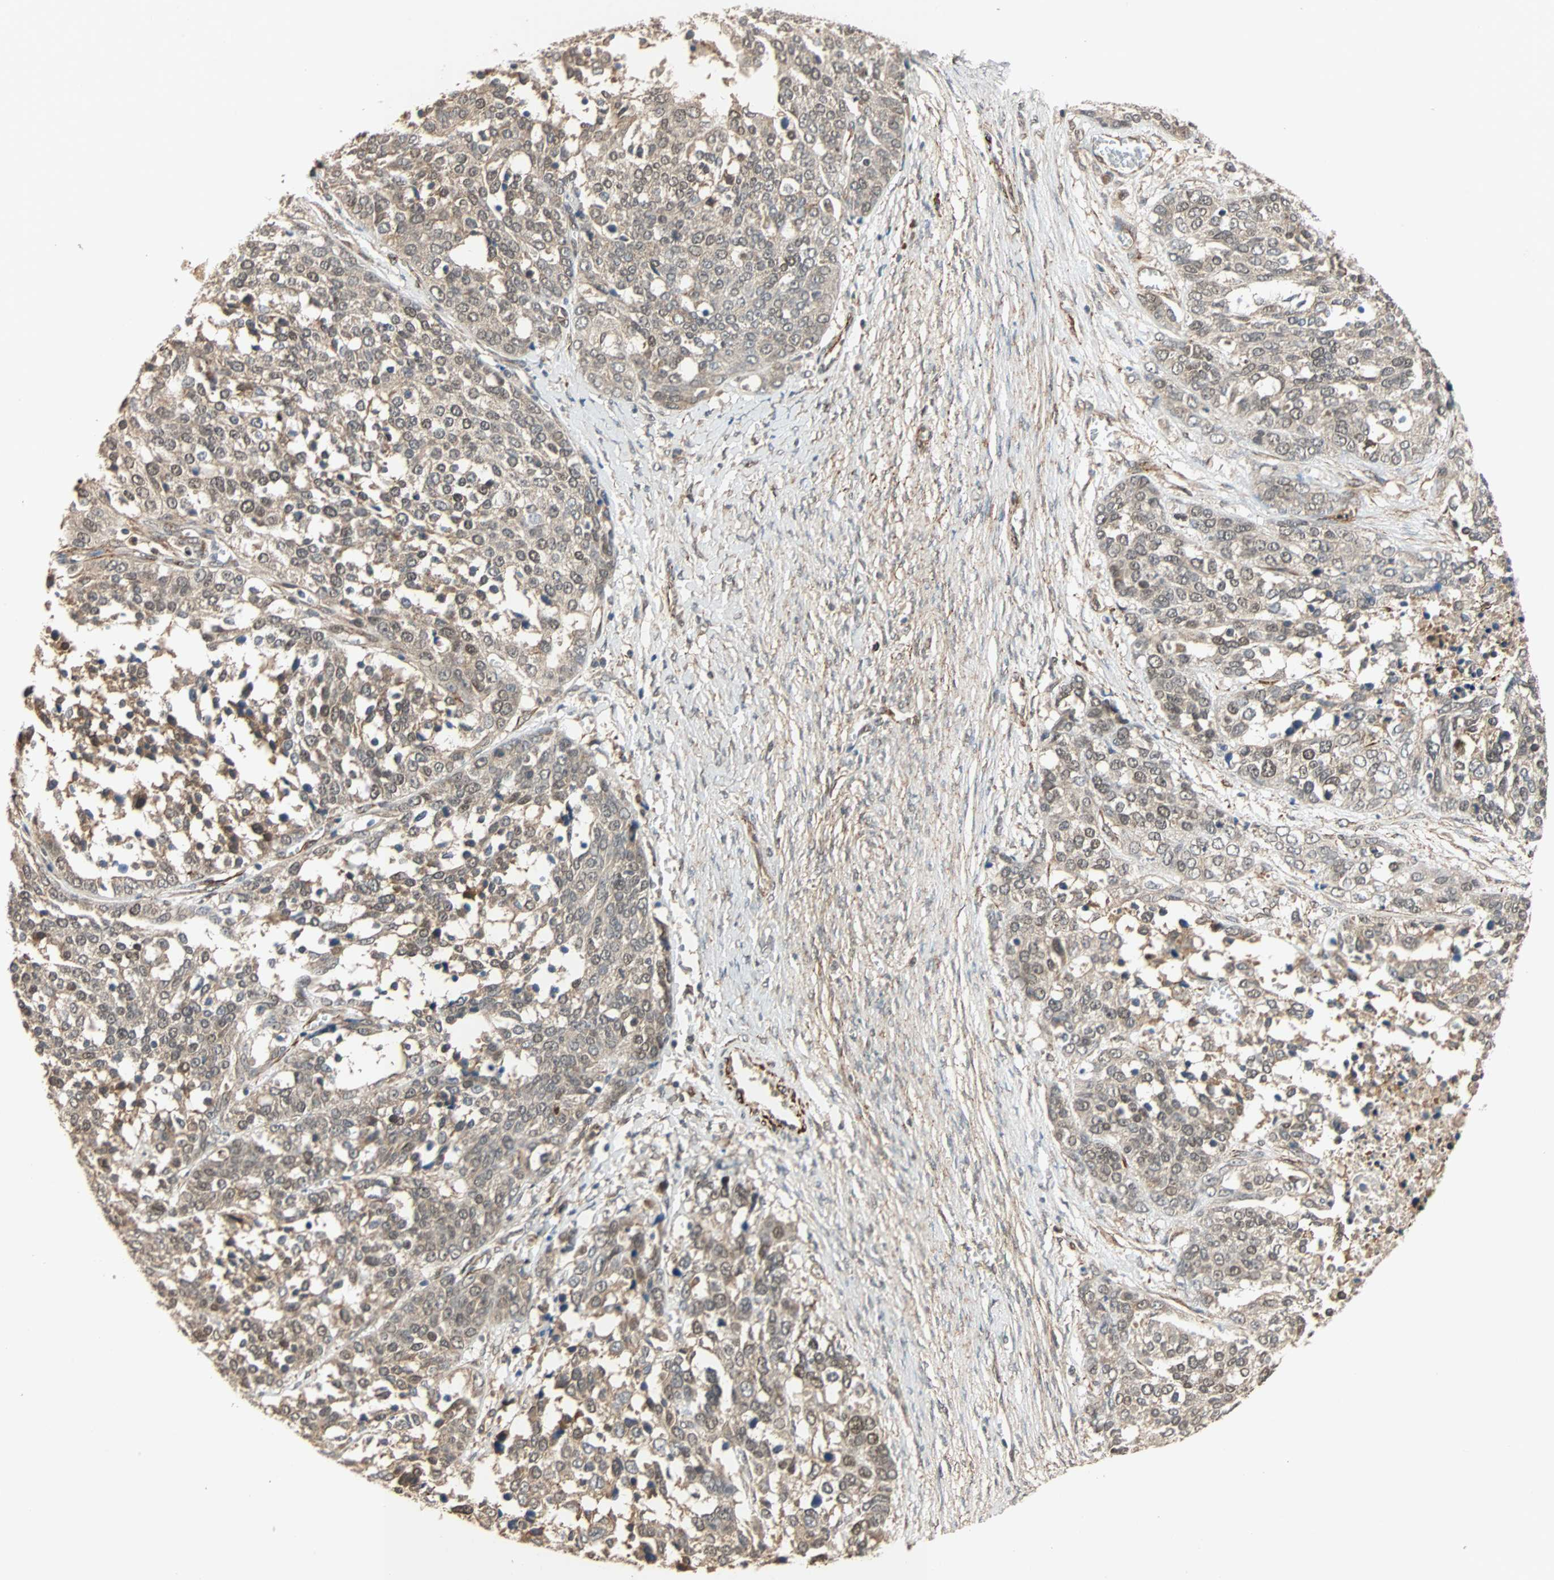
{"staining": {"intensity": "weak", "quantity": "25%-75%", "location": "cytoplasmic/membranous,nuclear"}, "tissue": "ovarian cancer", "cell_type": "Tumor cells", "image_type": "cancer", "snomed": [{"axis": "morphology", "description": "Cystadenocarcinoma, serous, NOS"}, {"axis": "topography", "description": "Ovary"}], "caption": "Immunohistochemistry histopathology image of neoplastic tissue: human serous cystadenocarcinoma (ovarian) stained using immunohistochemistry displays low levels of weak protein expression localized specifically in the cytoplasmic/membranous and nuclear of tumor cells, appearing as a cytoplasmic/membranous and nuclear brown color.", "gene": "QSER1", "patient": {"sex": "female", "age": 44}}